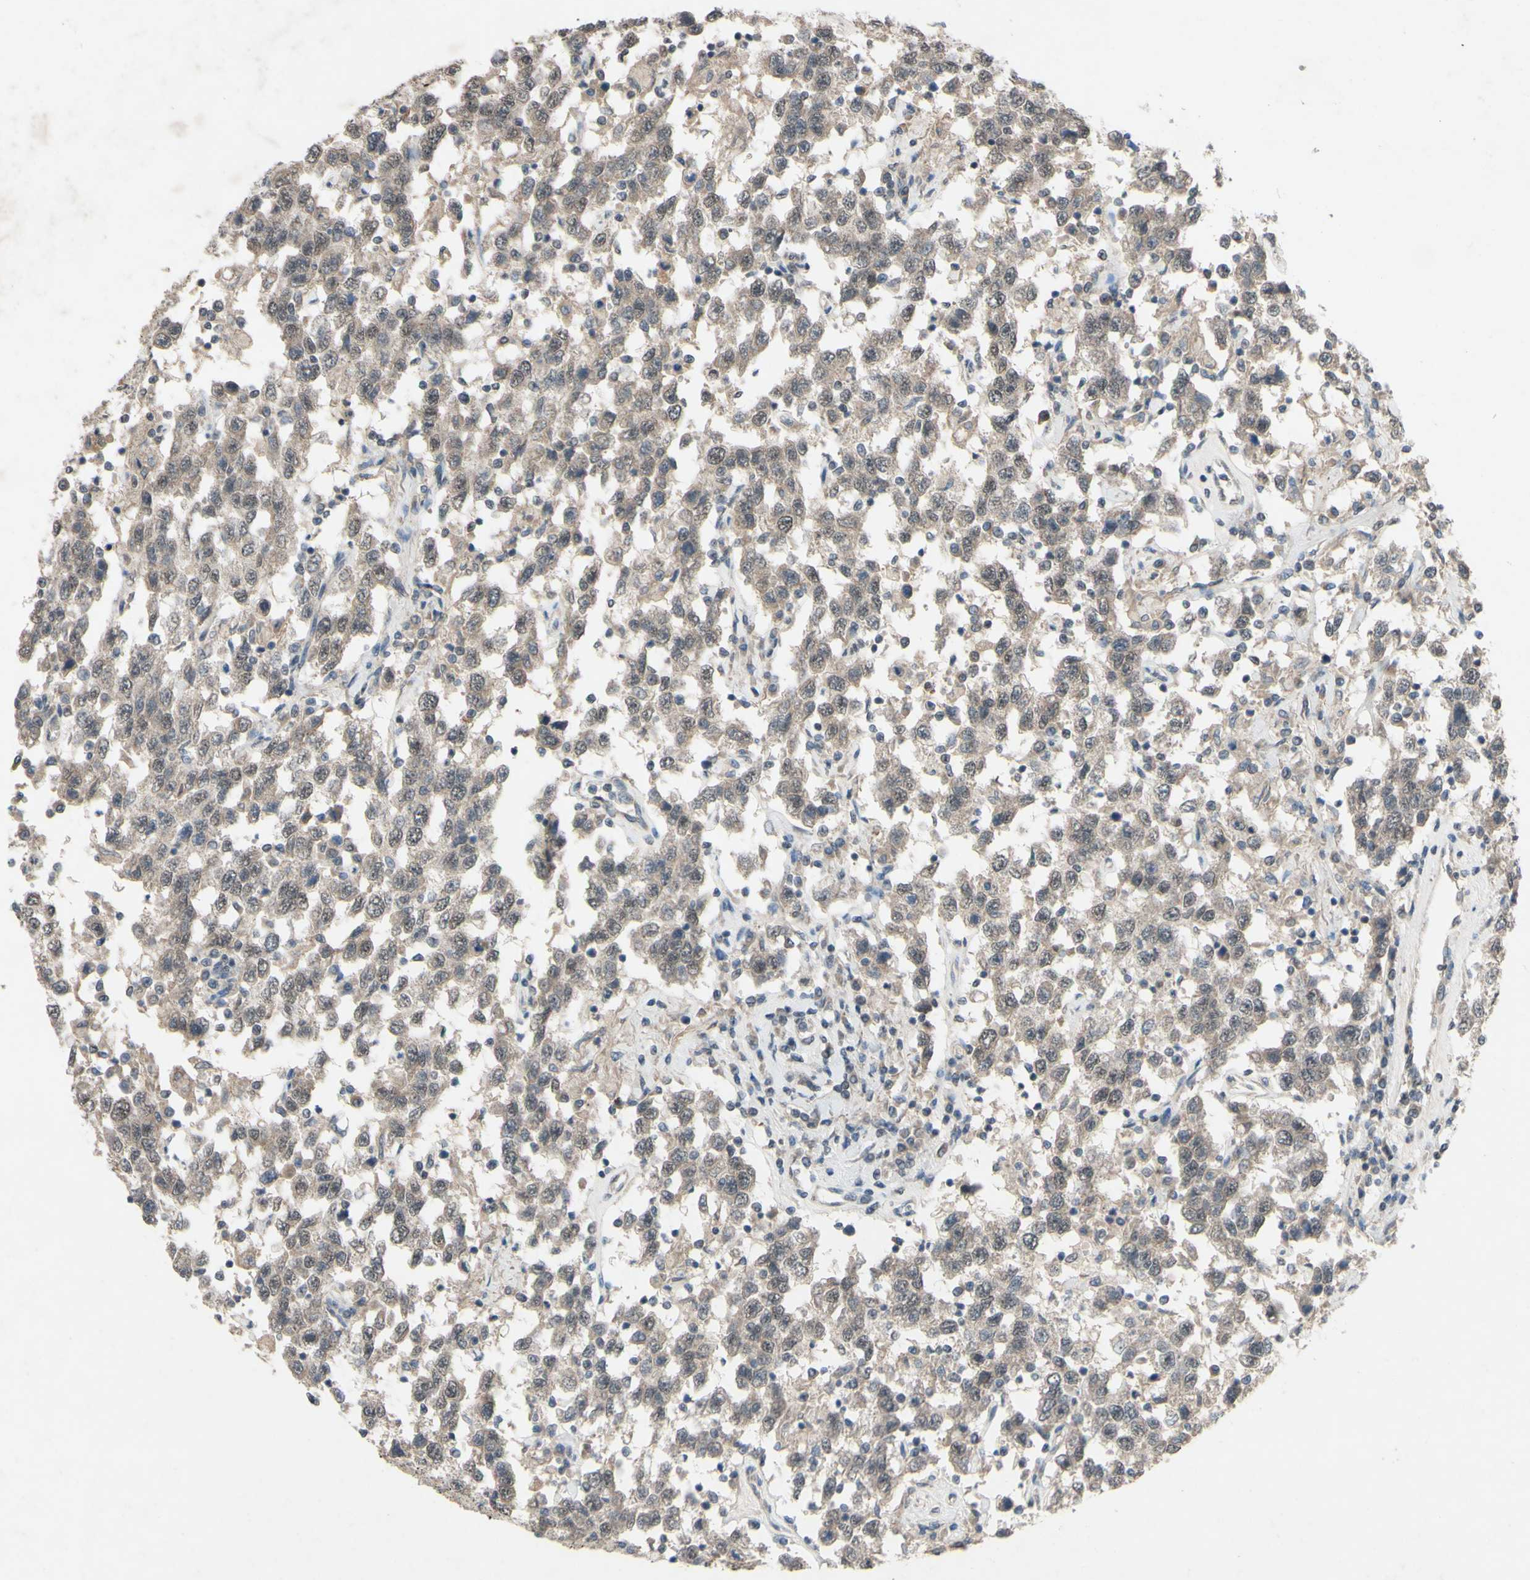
{"staining": {"intensity": "weak", "quantity": ">75%", "location": "cytoplasmic/membranous"}, "tissue": "testis cancer", "cell_type": "Tumor cells", "image_type": "cancer", "snomed": [{"axis": "morphology", "description": "Seminoma, NOS"}, {"axis": "topography", "description": "Testis"}], "caption": "The image demonstrates a brown stain indicating the presence of a protein in the cytoplasmic/membranous of tumor cells in seminoma (testis). (brown staining indicates protein expression, while blue staining denotes nuclei).", "gene": "CDCP1", "patient": {"sex": "male", "age": 41}}